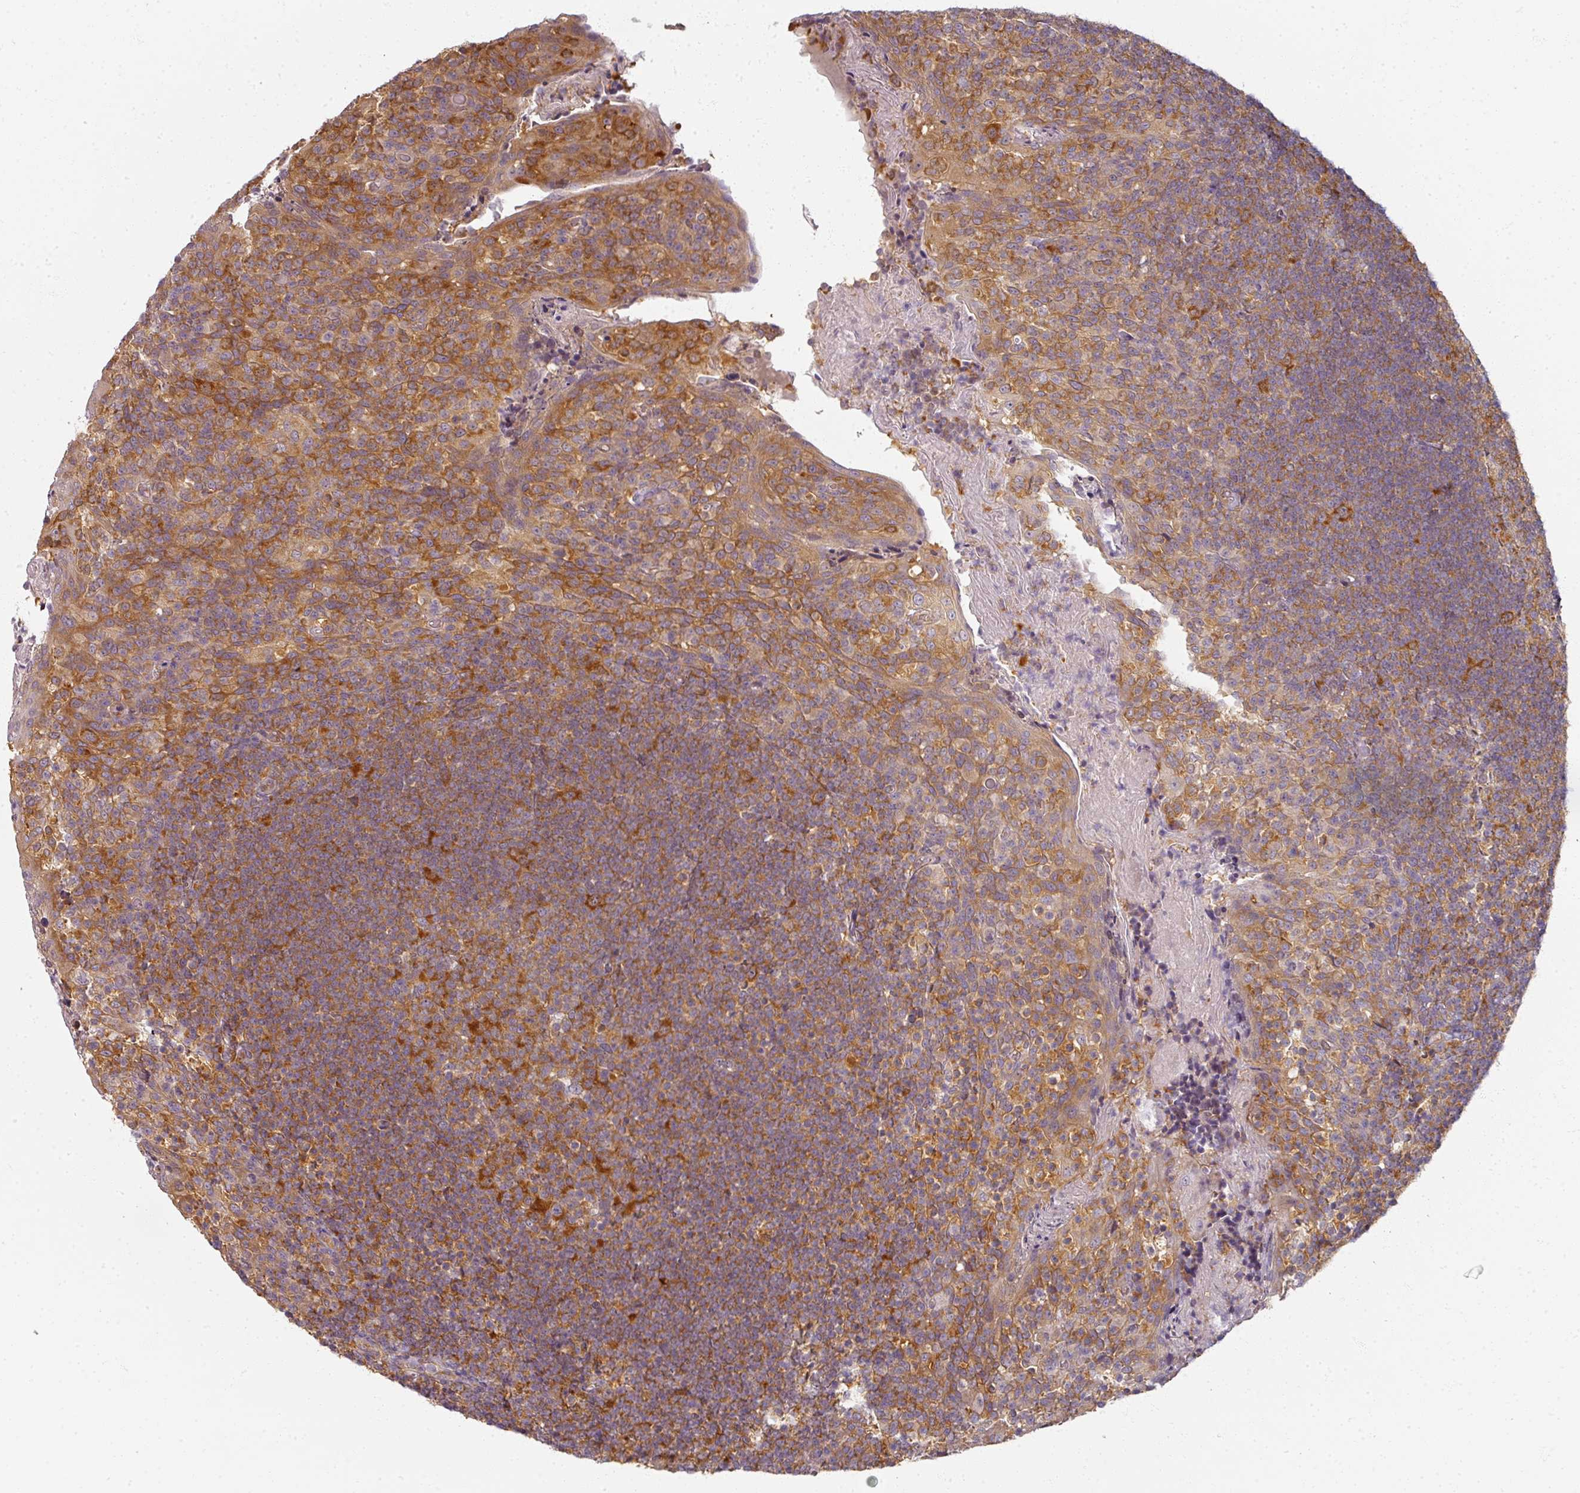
{"staining": {"intensity": "strong", "quantity": "25%-75%", "location": "cytoplasmic/membranous"}, "tissue": "tonsil", "cell_type": "Germinal center cells", "image_type": "normal", "snomed": [{"axis": "morphology", "description": "Normal tissue, NOS"}, {"axis": "topography", "description": "Tonsil"}], "caption": "An immunohistochemistry (IHC) photomicrograph of unremarkable tissue is shown. Protein staining in brown shows strong cytoplasmic/membranous positivity in tonsil within germinal center cells. (DAB (3,3'-diaminobenzidine) IHC with brightfield microscopy, high magnification).", "gene": "AGPAT4", "patient": {"sex": "female", "age": 10}}